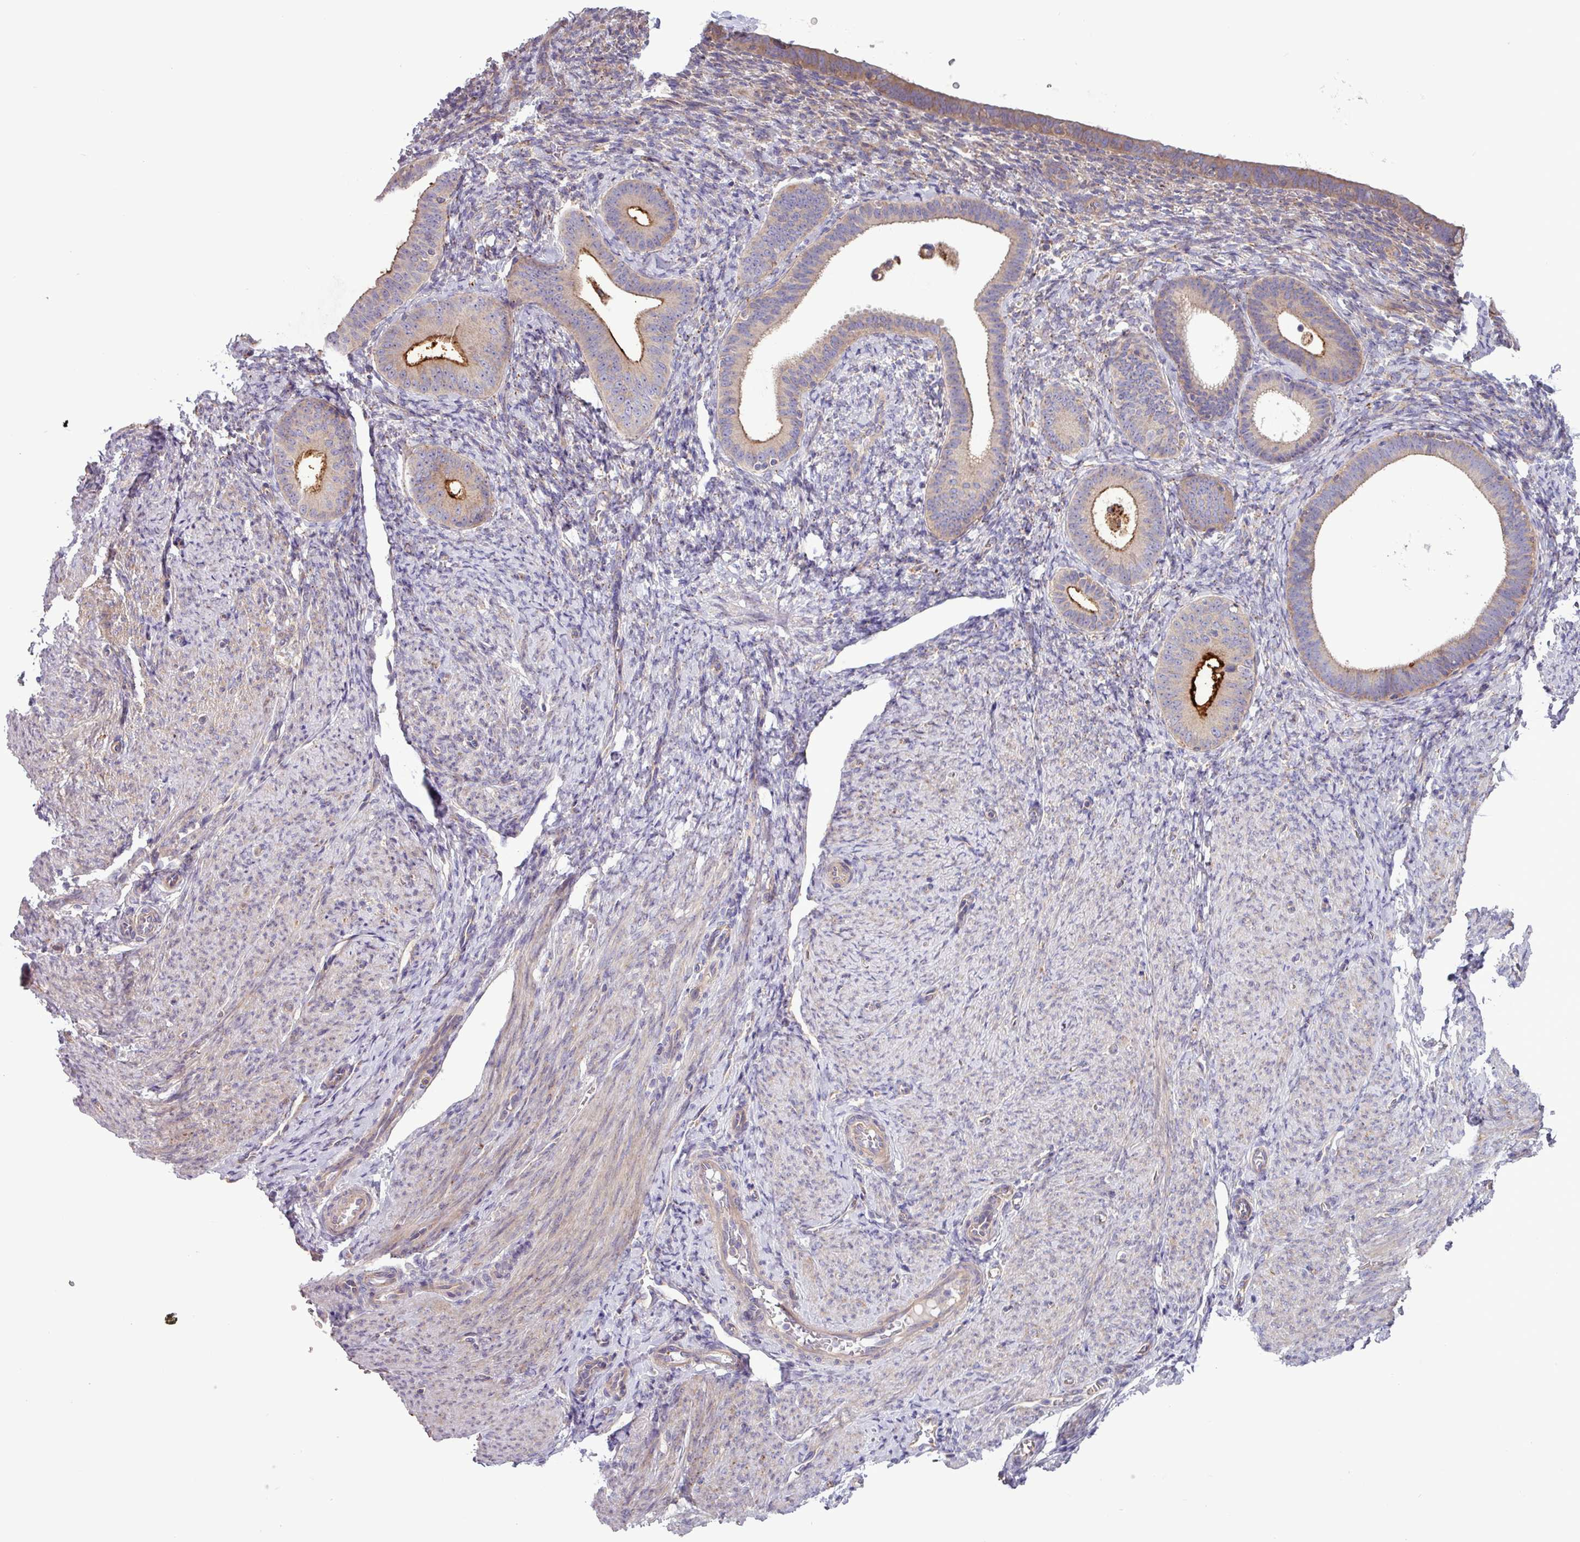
{"staining": {"intensity": "negative", "quantity": "none", "location": "none"}, "tissue": "endometrium", "cell_type": "Cells in endometrial stroma", "image_type": "normal", "snomed": [{"axis": "morphology", "description": "Normal tissue, NOS"}, {"axis": "topography", "description": "Endometrium"}], "caption": "This is an immunohistochemistry histopathology image of benign human endometrium. There is no expression in cells in endometrial stroma.", "gene": "PLIN2", "patient": {"sex": "female", "age": 65}}